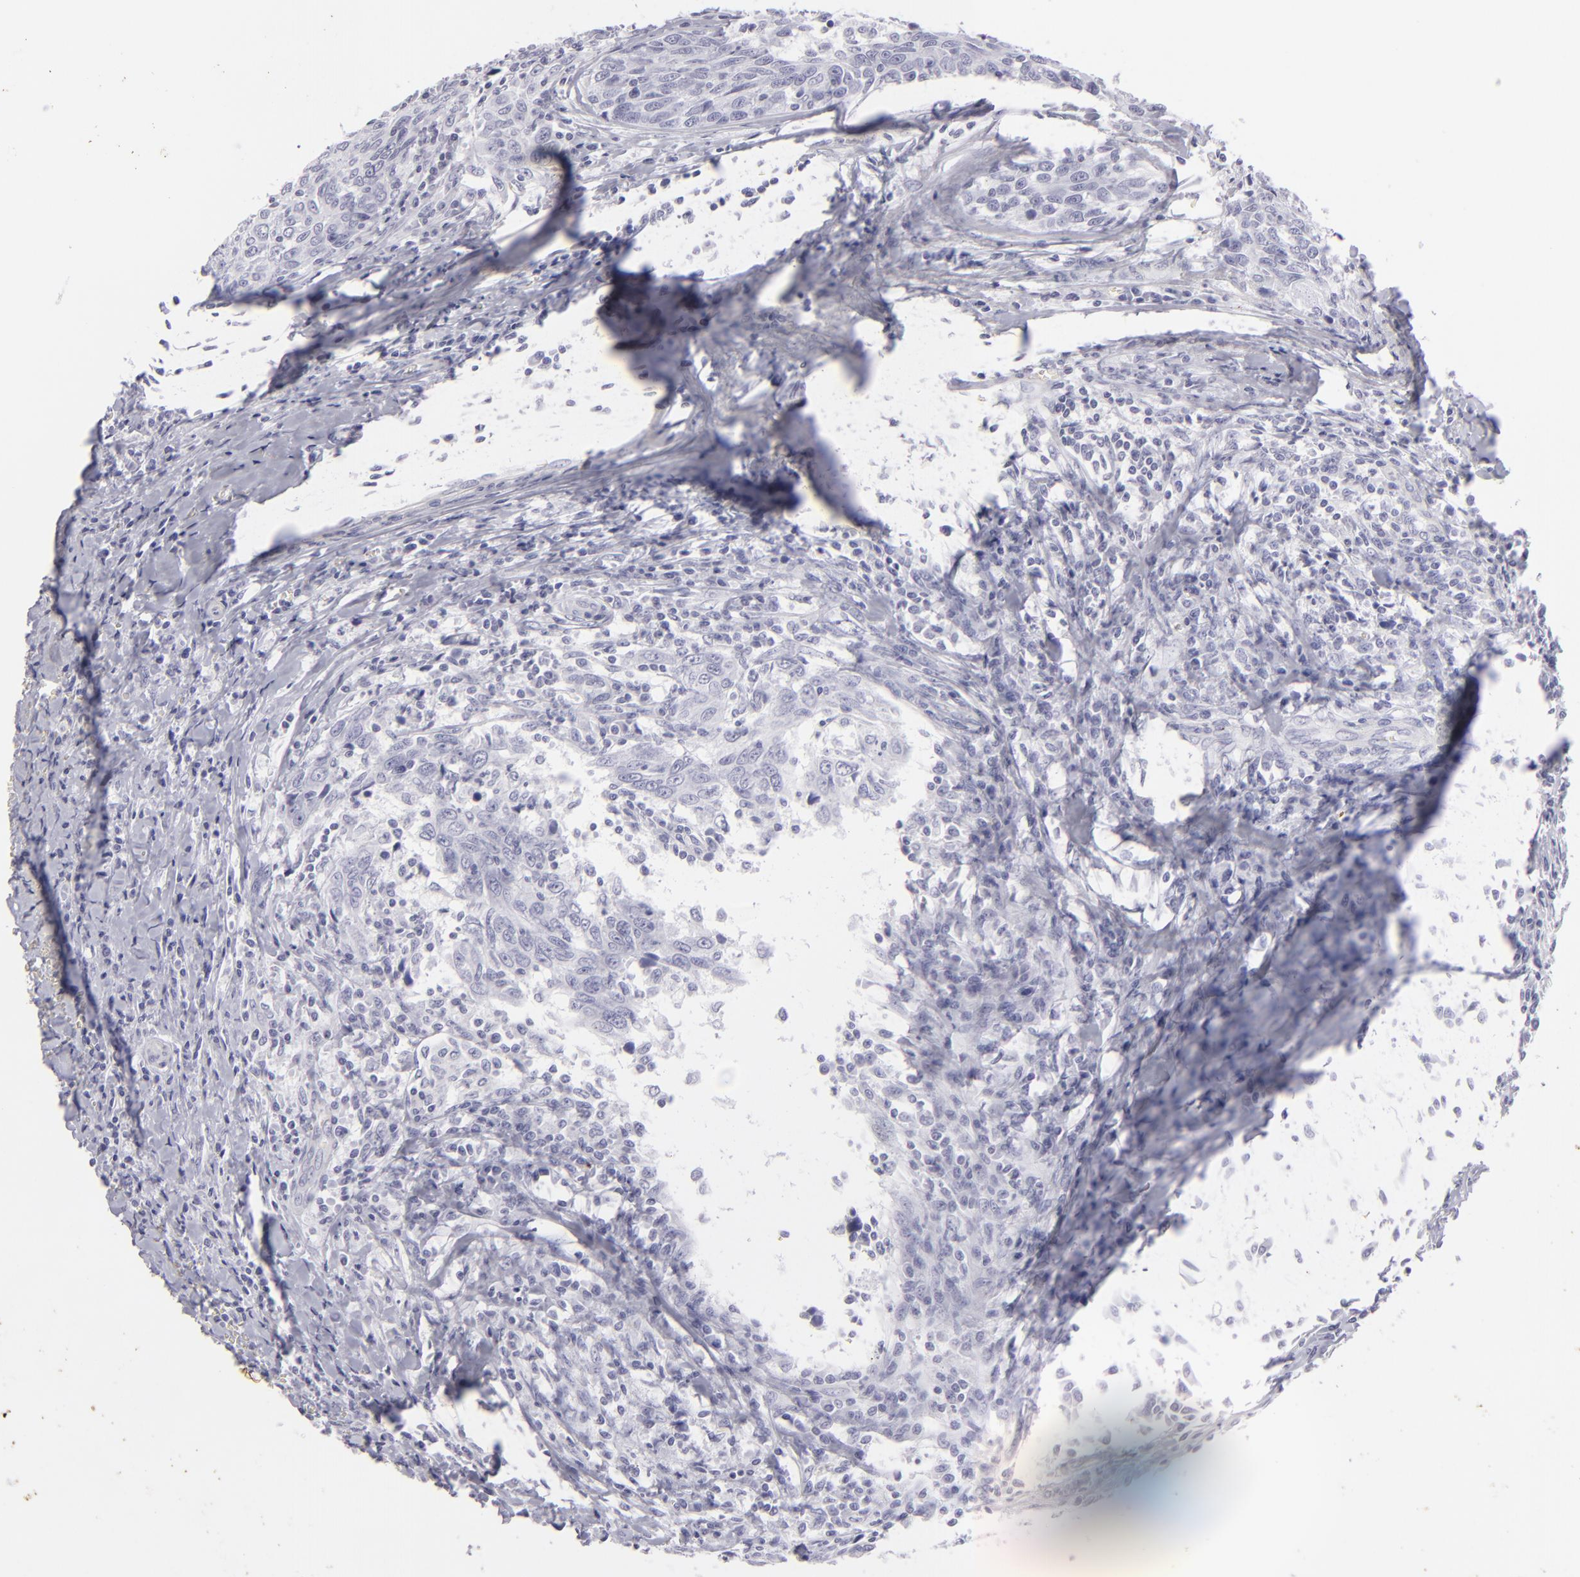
{"staining": {"intensity": "negative", "quantity": "none", "location": "none"}, "tissue": "breast cancer", "cell_type": "Tumor cells", "image_type": "cancer", "snomed": [{"axis": "morphology", "description": "Duct carcinoma"}, {"axis": "topography", "description": "Breast"}], "caption": "Protein analysis of infiltrating ductal carcinoma (breast) exhibits no significant expression in tumor cells.", "gene": "KRT1", "patient": {"sex": "female", "age": 50}}